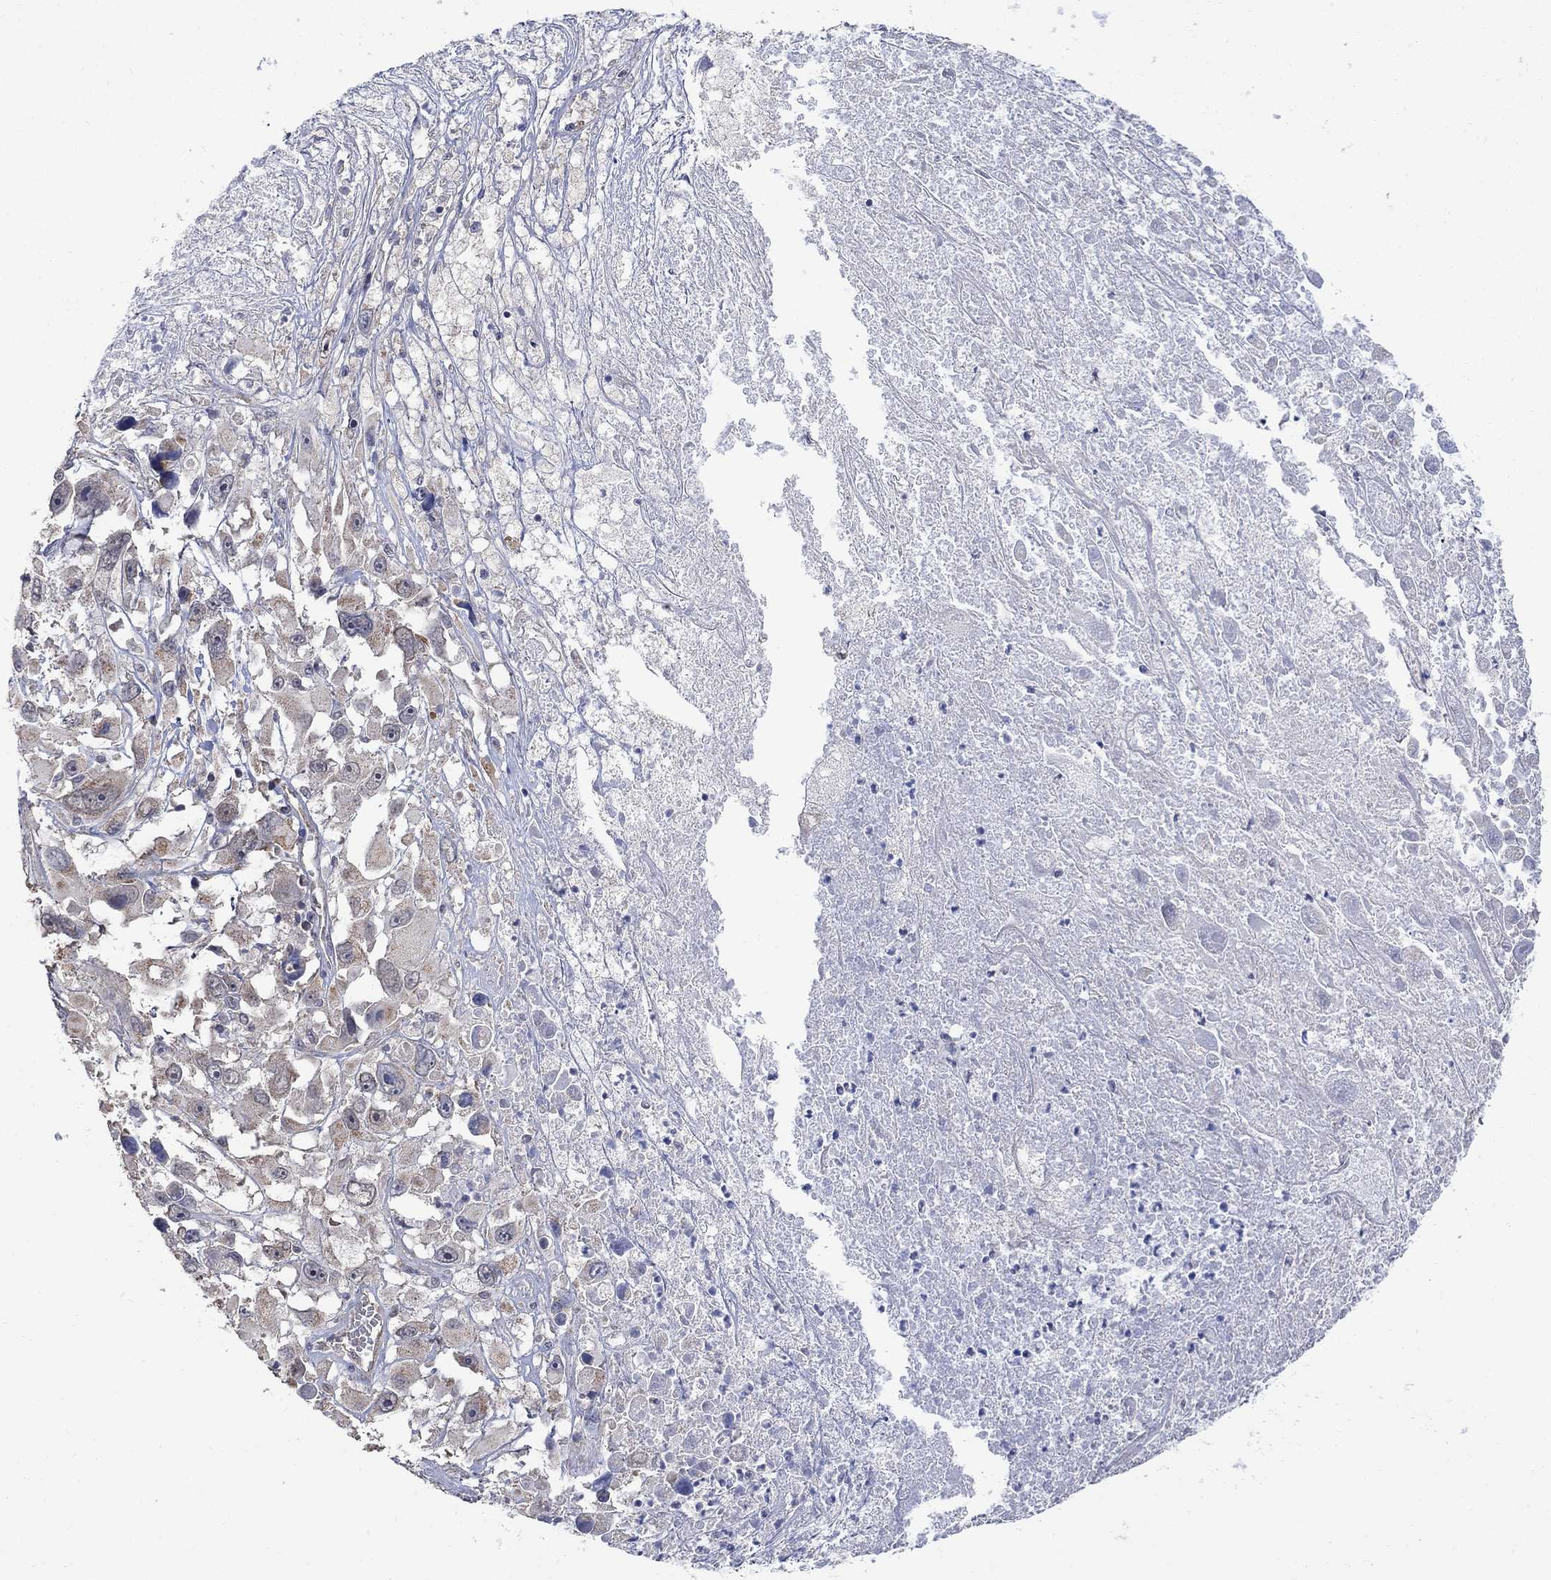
{"staining": {"intensity": "moderate", "quantity": "<25%", "location": "cytoplasmic/membranous"}, "tissue": "melanoma", "cell_type": "Tumor cells", "image_type": "cancer", "snomed": [{"axis": "morphology", "description": "Malignant melanoma, Metastatic site"}, {"axis": "topography", "description": "Lymph node"}], "caption": "IHC (DAB (3,3'-diaminobenzidine)) staining of human malignant melanoma (metastatic site) displays moderate cytoplasmic/membranous protein positivity in approximately <25% of tumor cells.", "gene": "ANKRA2", "patient": {"sex": "male", "age": 50}}